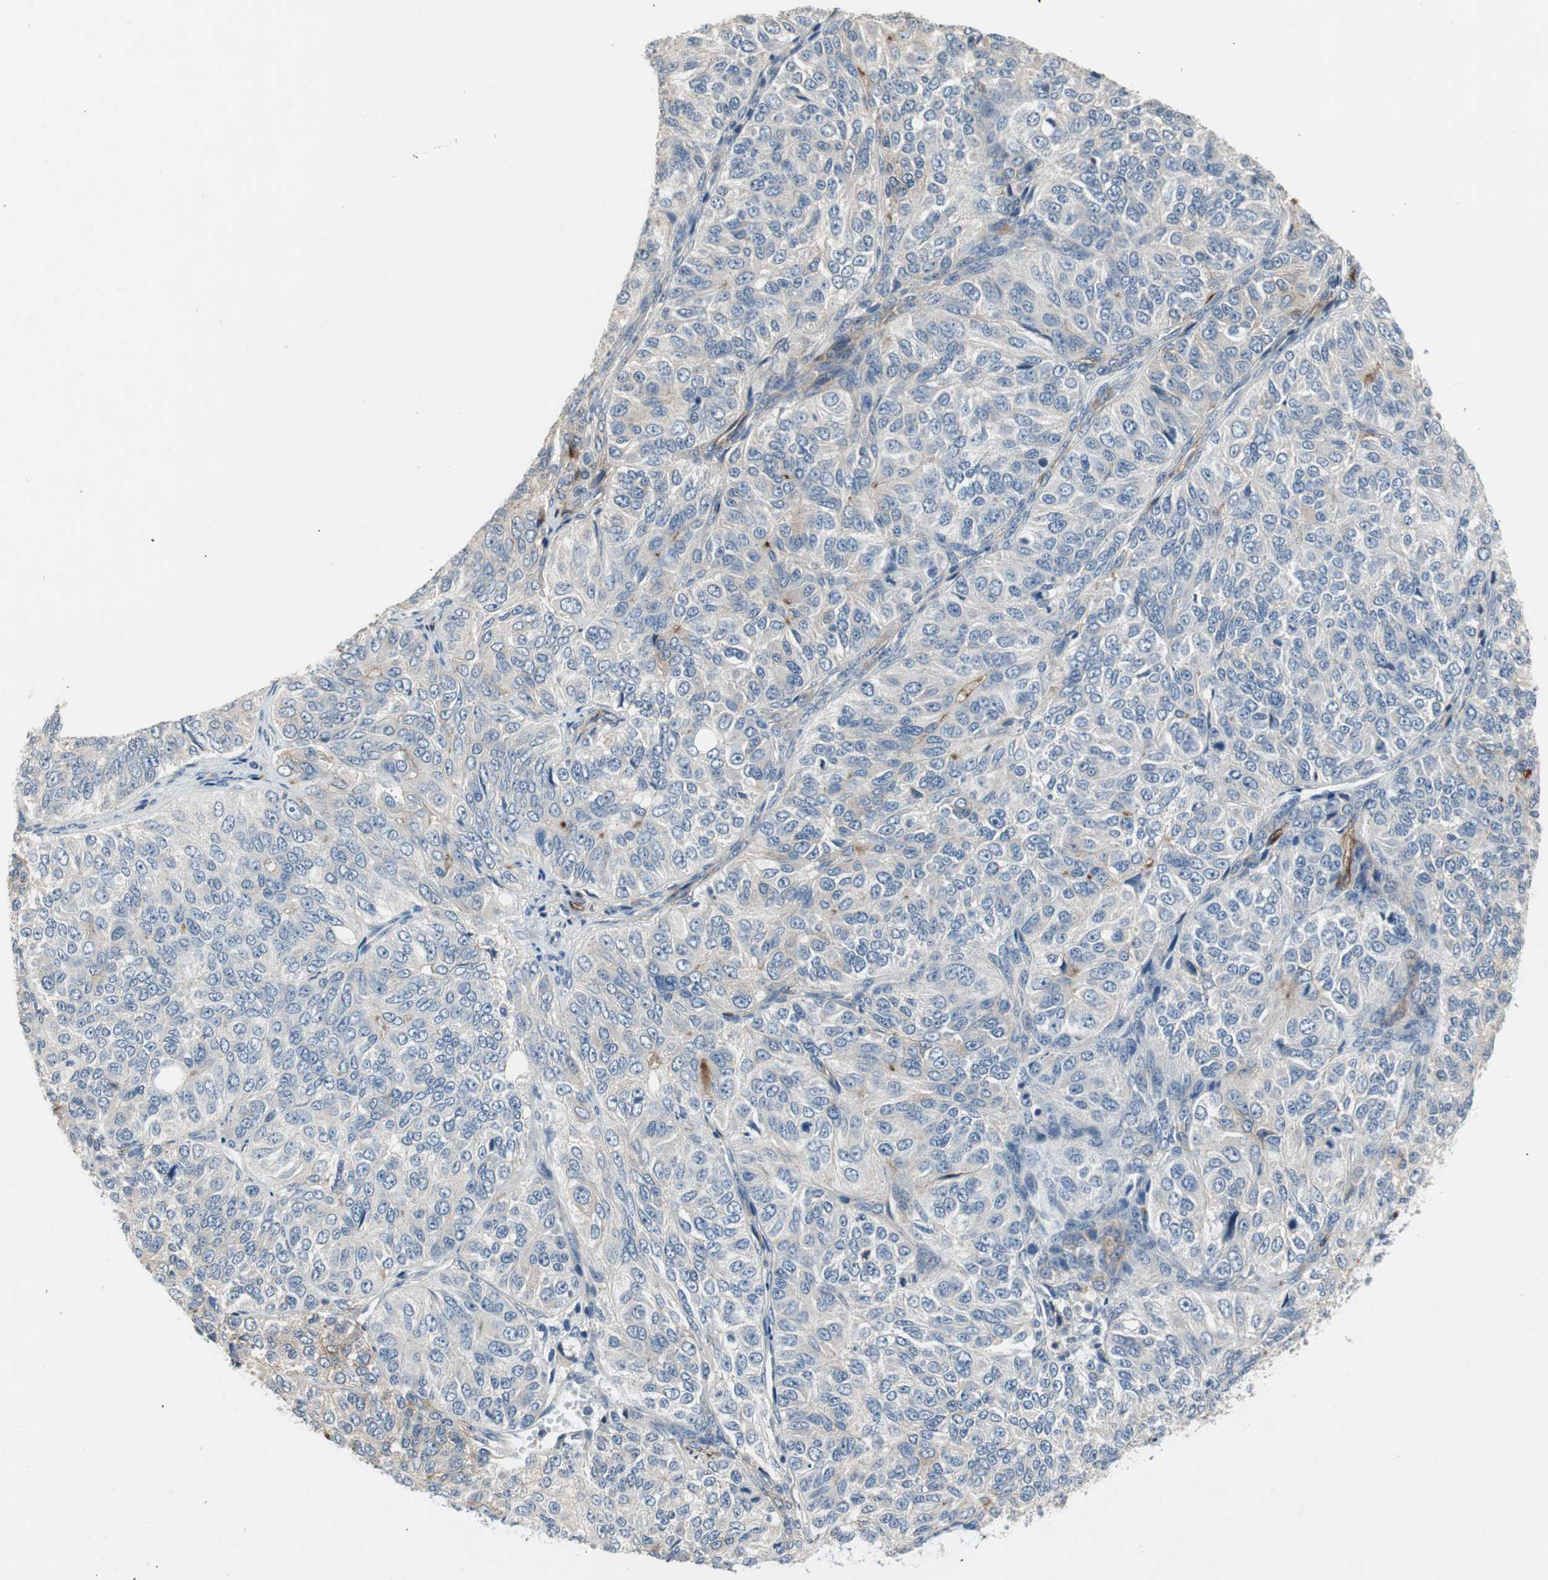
{"staining": {"intensity": "moderate", "quantity": "<25%", "location": "cytoplasmic/membranous"}, "tissue": "ovarian cancer", "cell_type": "Tumor cells", "image_type": "cancer", "snomed": [{"axis": "morphology", "description": "Carcinoma, endometroid"}, {"axis": "topography", "description": "Ovary"}], "caption": "Immunohistochemical staining of ovarian cancer exhibits low levels of moderate cytoplasmic/membranous positivity in approximately <25% of tumor cells.", "gene": "ALPL", "patient": {"sex": "female", "age": 51}}